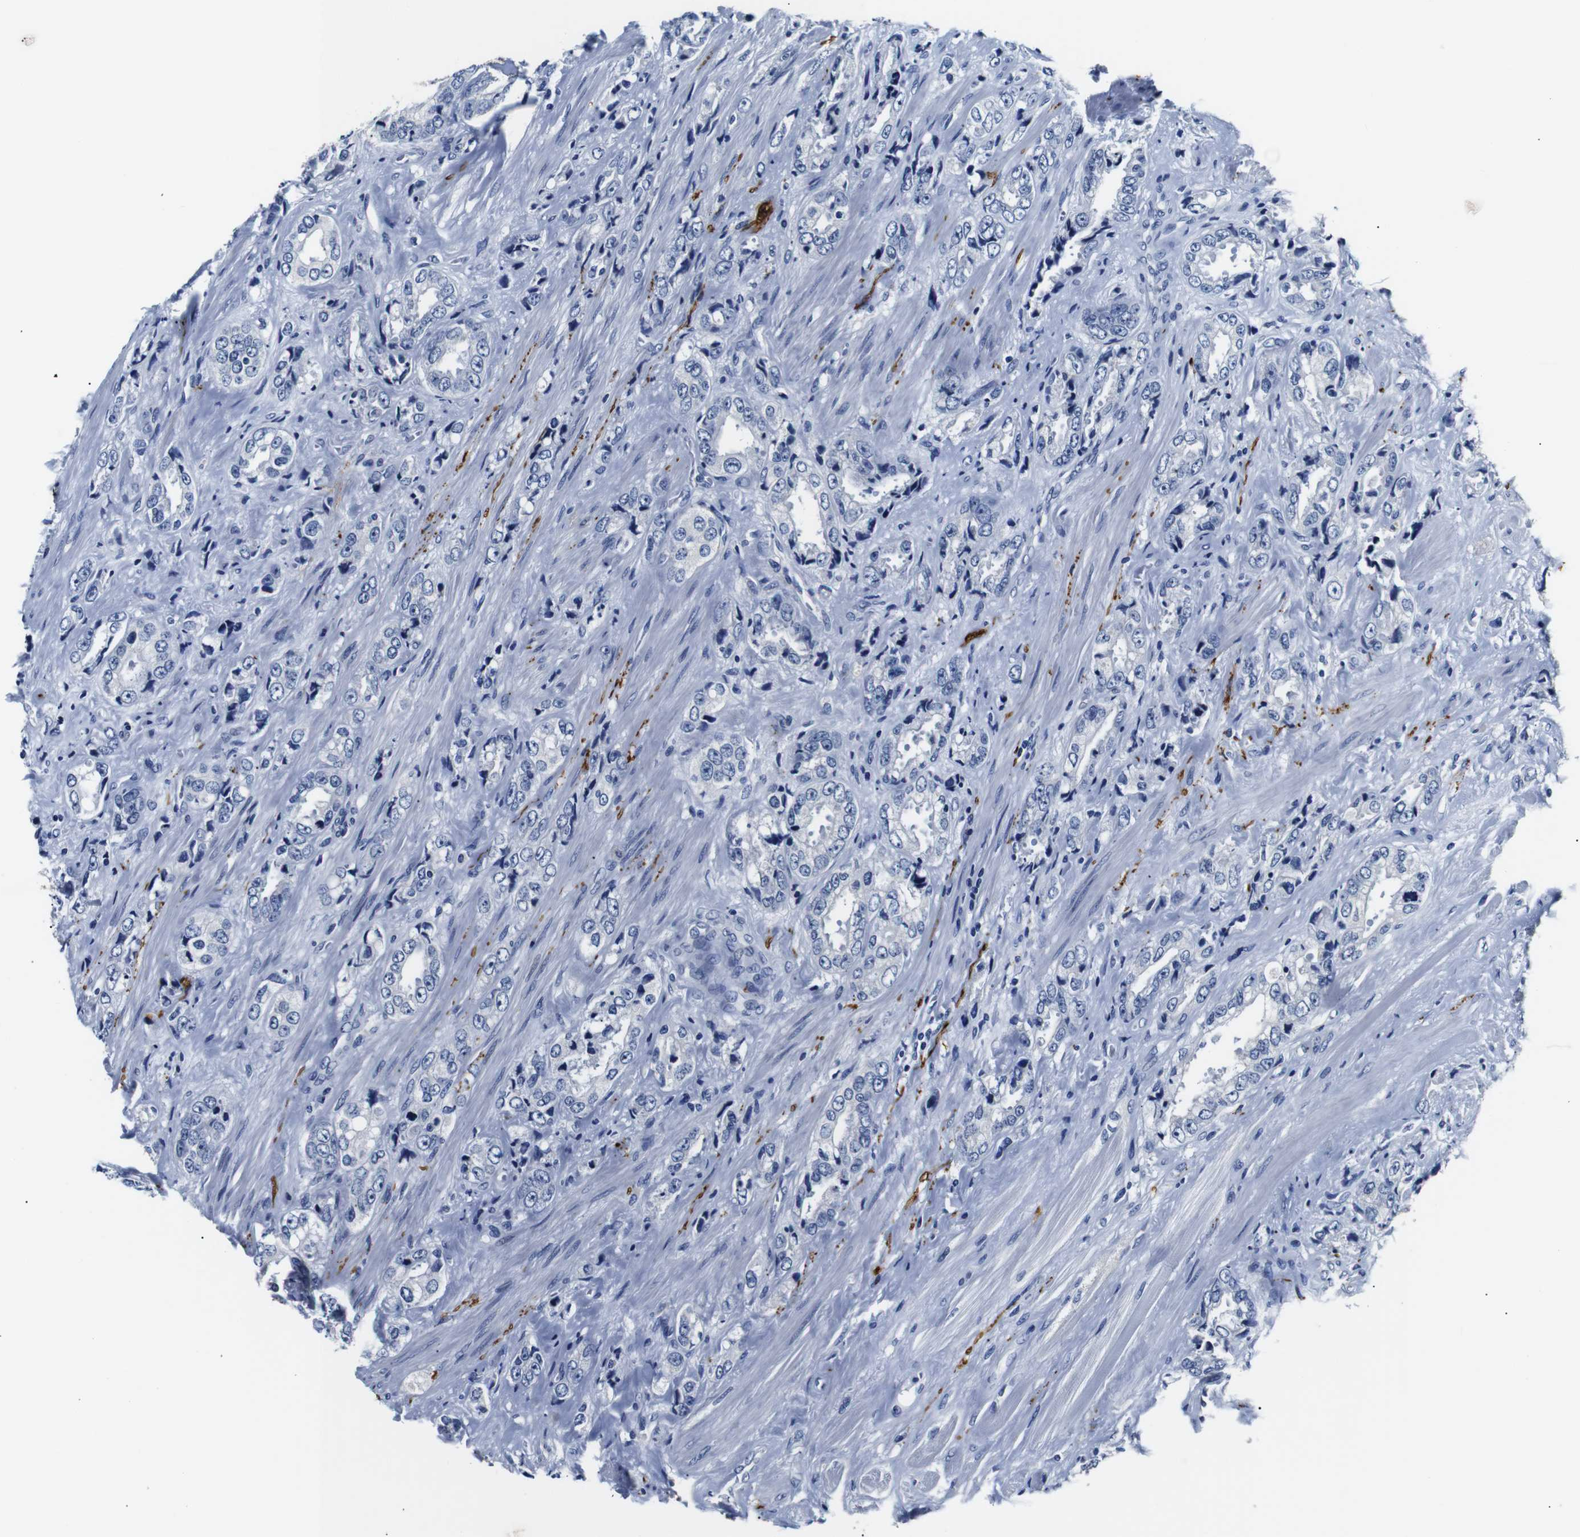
{"staining": {"intensity": "negative", "quantity": "none", "location": "none"}, "tissue": "prostate cancer", "cell_type": "Tumor cells", "image_type": "cancer", "snomed": [{"axis": "morphology", "description": "Adenocarcinoma, High grade"}, {"axis": "topography", "description": "Prostate"}], "caption": "A high-resolution histopathology image shows immunohistochemistry (IHC) staining of adenocarcinoma (high-grade) (prostate), which exhibits no significant staining in tumor cells. The staining is performed using DAB (3,3'-diaminobenzidine) brown chromogen with nuclei counter-stained in using hematoxylin.", "gene": "GAP43", "patient": {"sex": "male", "age": 61}}